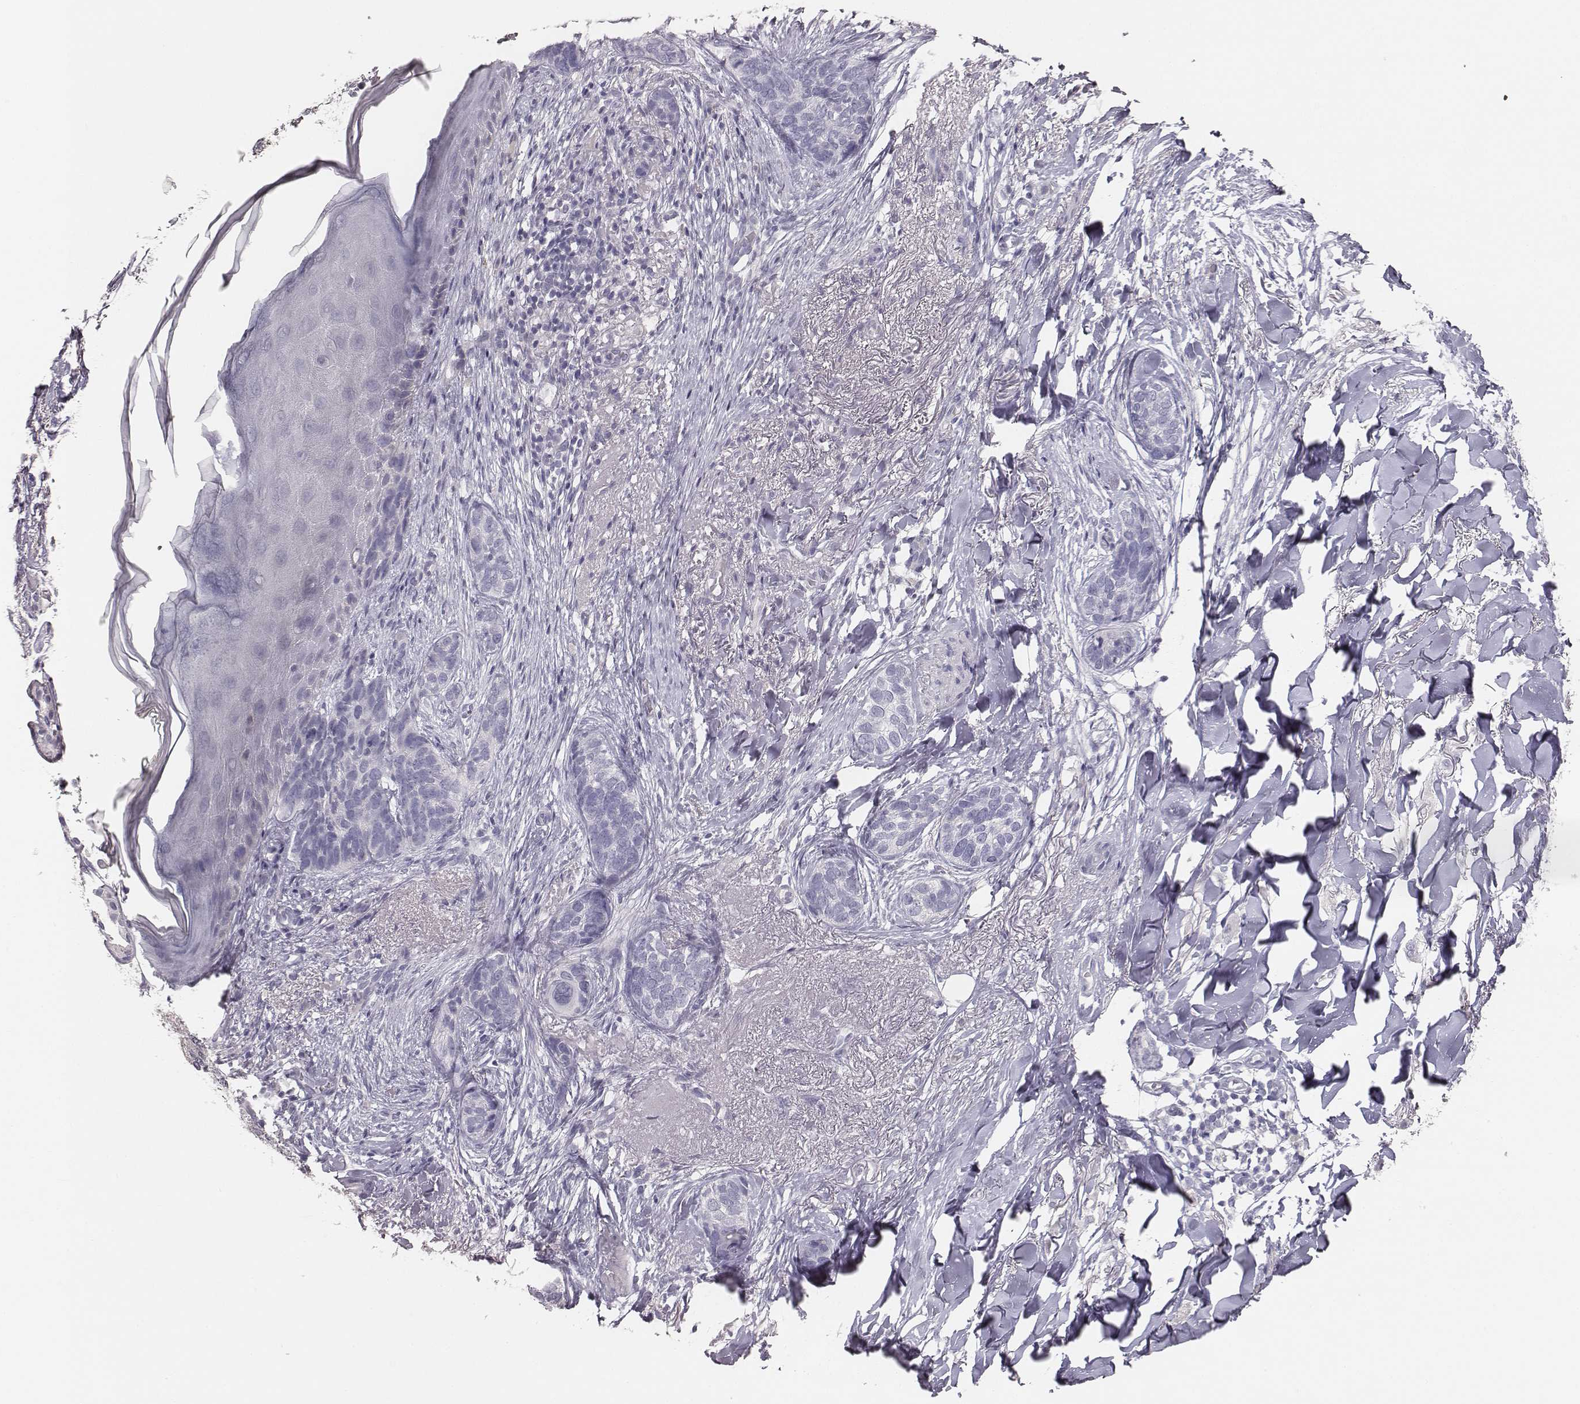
{"staining": {"intensity": "negative", "quantity": "none", "location": "none"}, "tissue": "skin cancer", "cell_type": "Tumor cells", "image_type": "cancer", "snomed": [{"axis": "morphology", "description": "Normal tissue, NOS"}, {"axis": "morphology", "description": "Basal cell carcinoma"}, {"axis": "topography", "description": "Skin"}], "caption": "Tumor cells show no significant expression in basal cell carcinoma (skin).", "gene": "MYH6", "patient": {"sex": "male", "age": 84}}